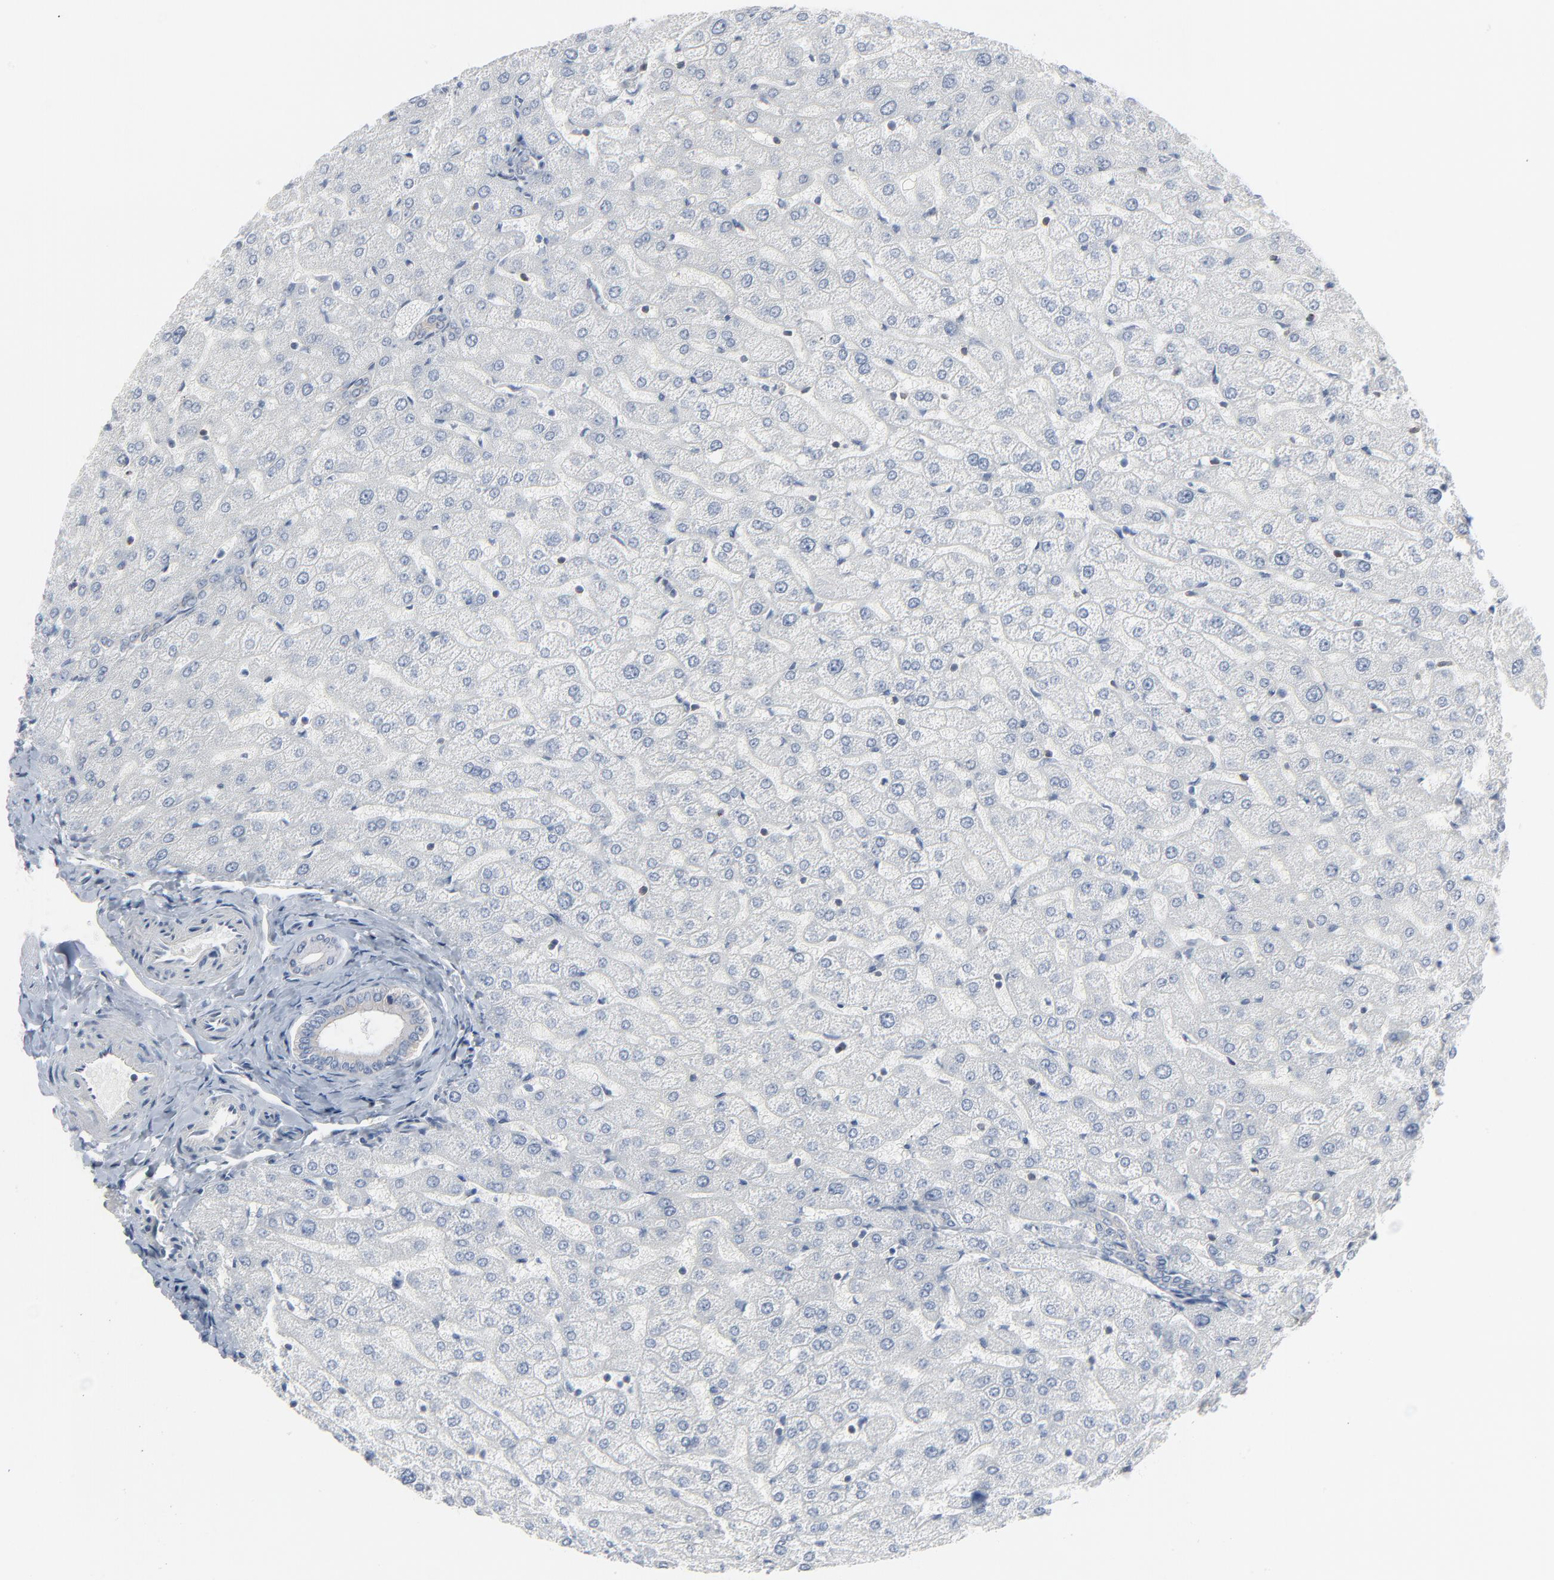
{"staining": {"intensity": "negative", "quantity": "none", "location": "none"}, "tissue": "liver", "cell_type": "Cholangiocytes", "image_type": "normal", "snomed": [{"axis": "morphology", "description": "Normal tissue, NOS"}, {"axis": "morphology", "description": "Fibrosis, NOS"}, {"axis": "topography", "description": "Liver"}], "caption": "An immunohistochemistry micrograph of benign liver is shown. There is no staining in cholangiocytes of liver. (DAB immunohistochemistry (IHC), high magnification).", "gene": "OPTN", "patient": {"sex": "female", "age": 29}}